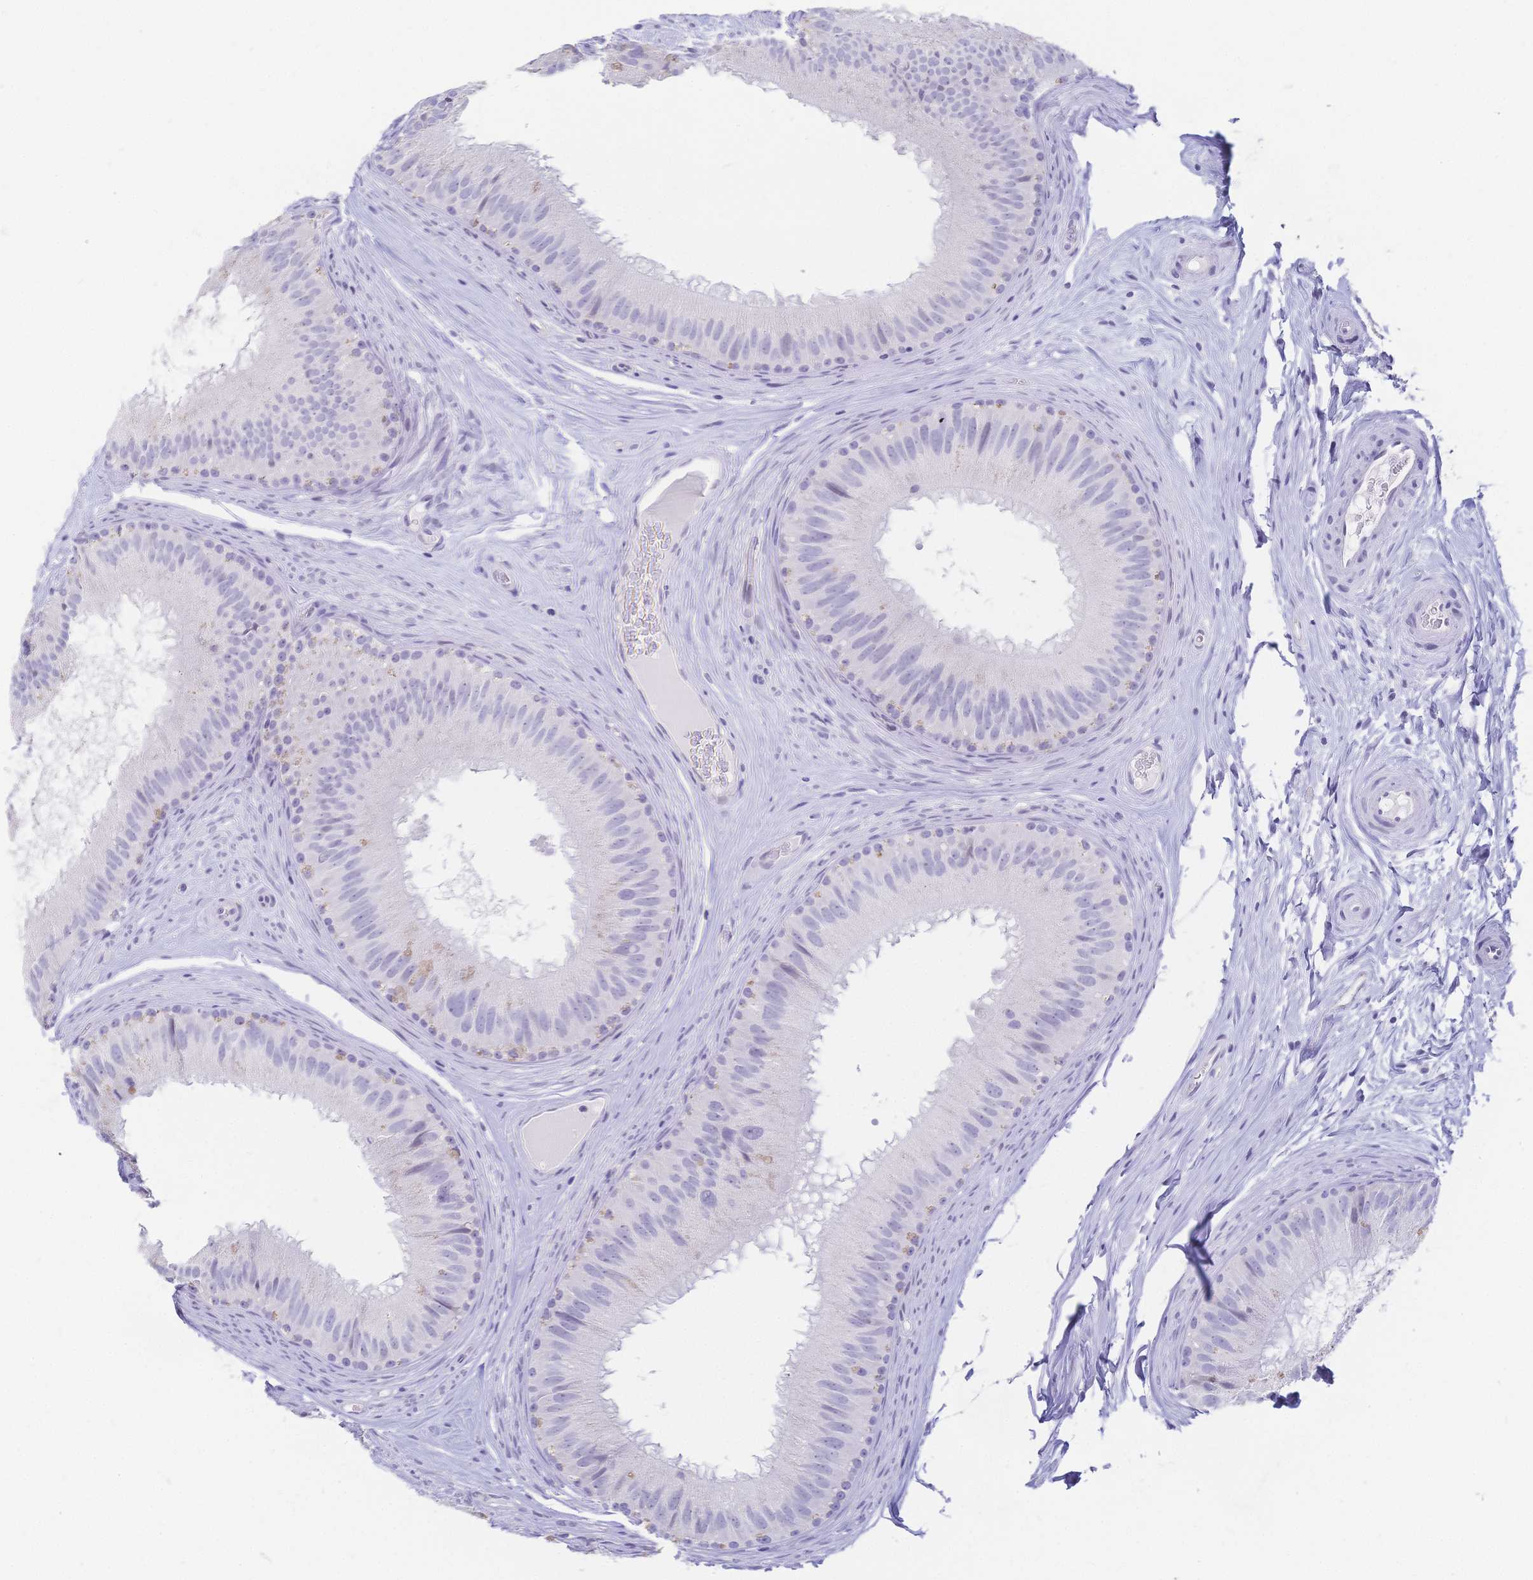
{"staining": {"intensity": "negative", "quantity": "none", "location": "none"}, "tissue": "epididymis", "cell_type": "Glandular cells", "image_type": "normal", "snomed": [{"axis": "morphology", "description": "Normal tissue, NOS"}, {"axis": "topography", "description": "Epididymis"}], "caption": "DAB (3,3'-diaminobenzidine) immunohistochemical staining of benign epididymis demonstrates no significant expression in glandular cells. The staining is performed using DAB (3,3'-diaminobenzidine) brown chromogen with nuclei counter-stained in using hematoxylin.", "gene": "CR2", "patient": {"sex": "male", "age": 44}}